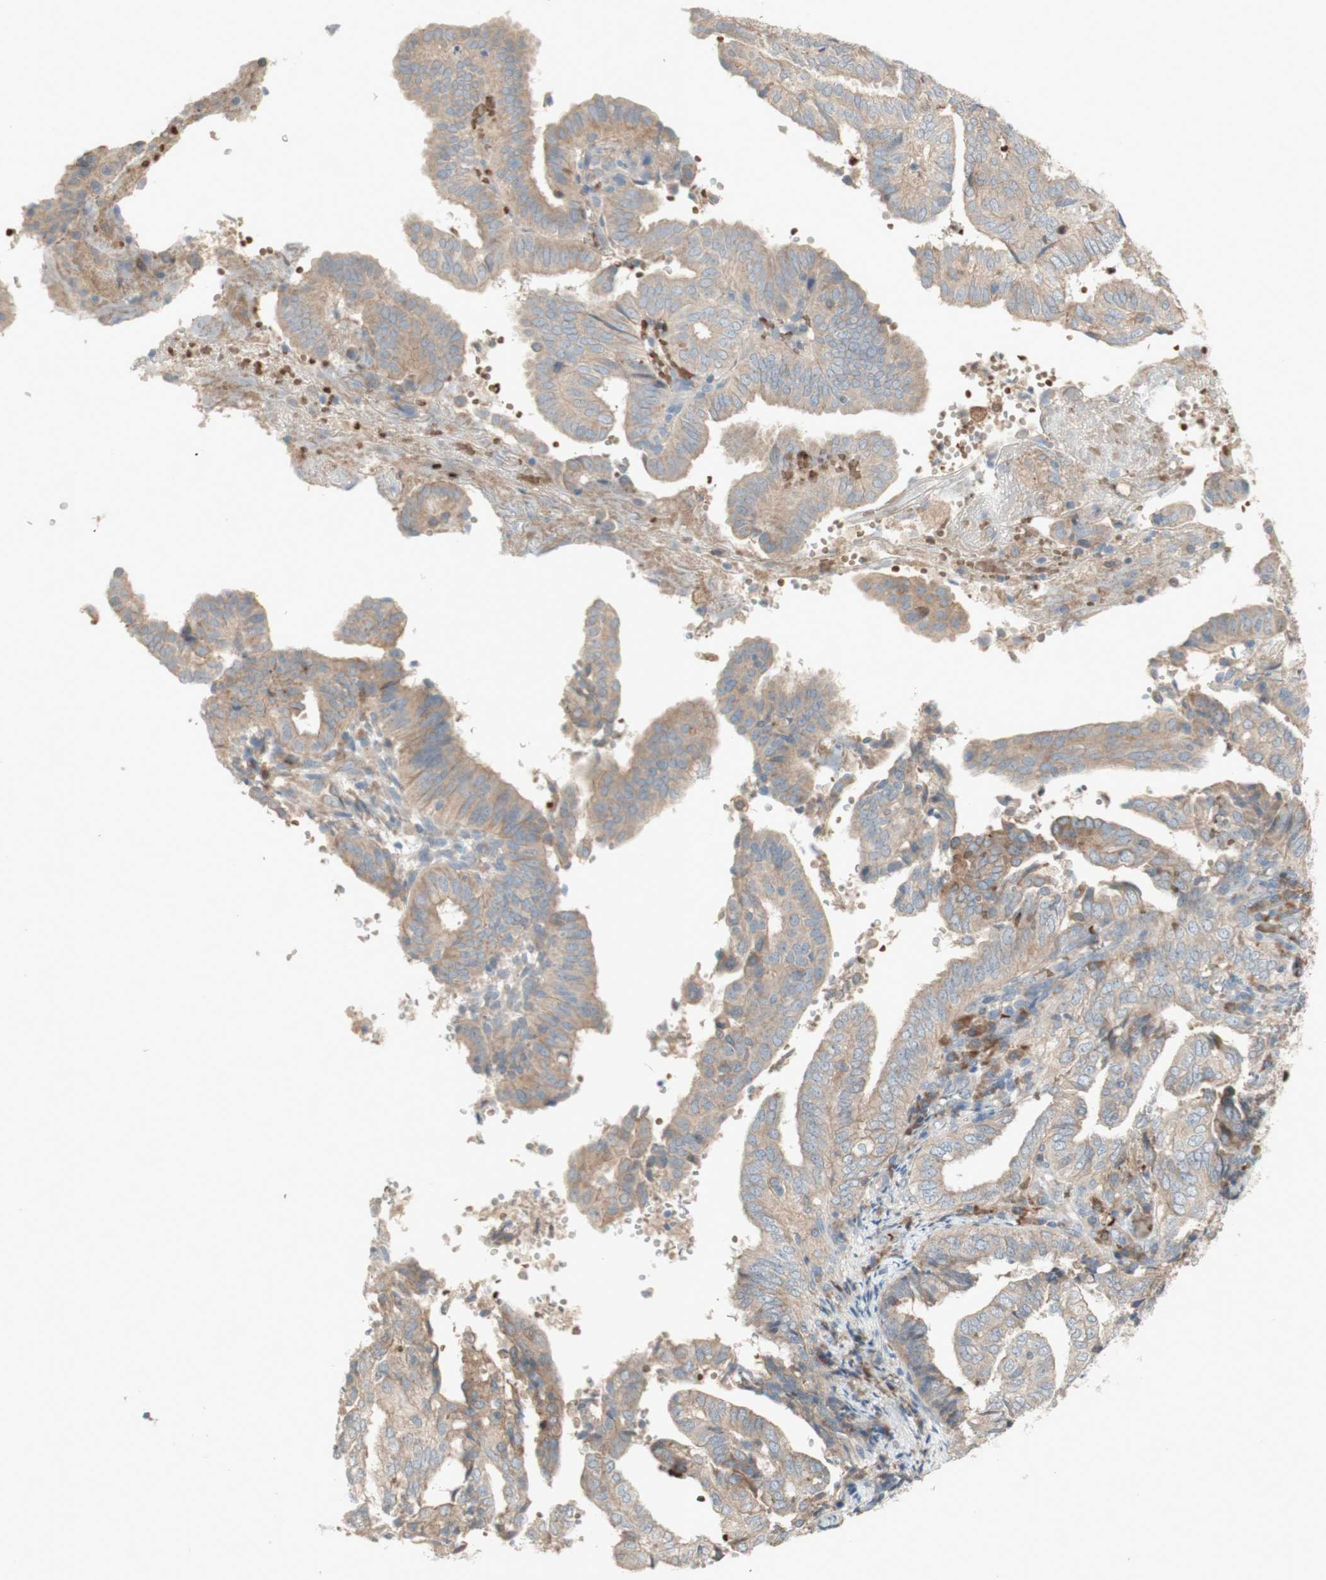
{"staining": {"intensity": "weak", "quantity": ">75%", "location": "cytoplasmic/membranous"}, "tissue": "endometrial cancer", "cell_type": "Tumor cells", "image_type": "cancer", "snomed": [{"axis": "morphology", "description": "Adenocarcinoma, NOS"}, {"axis": "topography", "description": "Endometrium"}], "caption": "A photomicrograph of human endometrial adenocarcinoma stained for a protein exhibits weak cytoplasmic/membranous brown staining in tumor cells.", "gene": "PTGER4", "patient": {"sex": "female", "age": 58}}